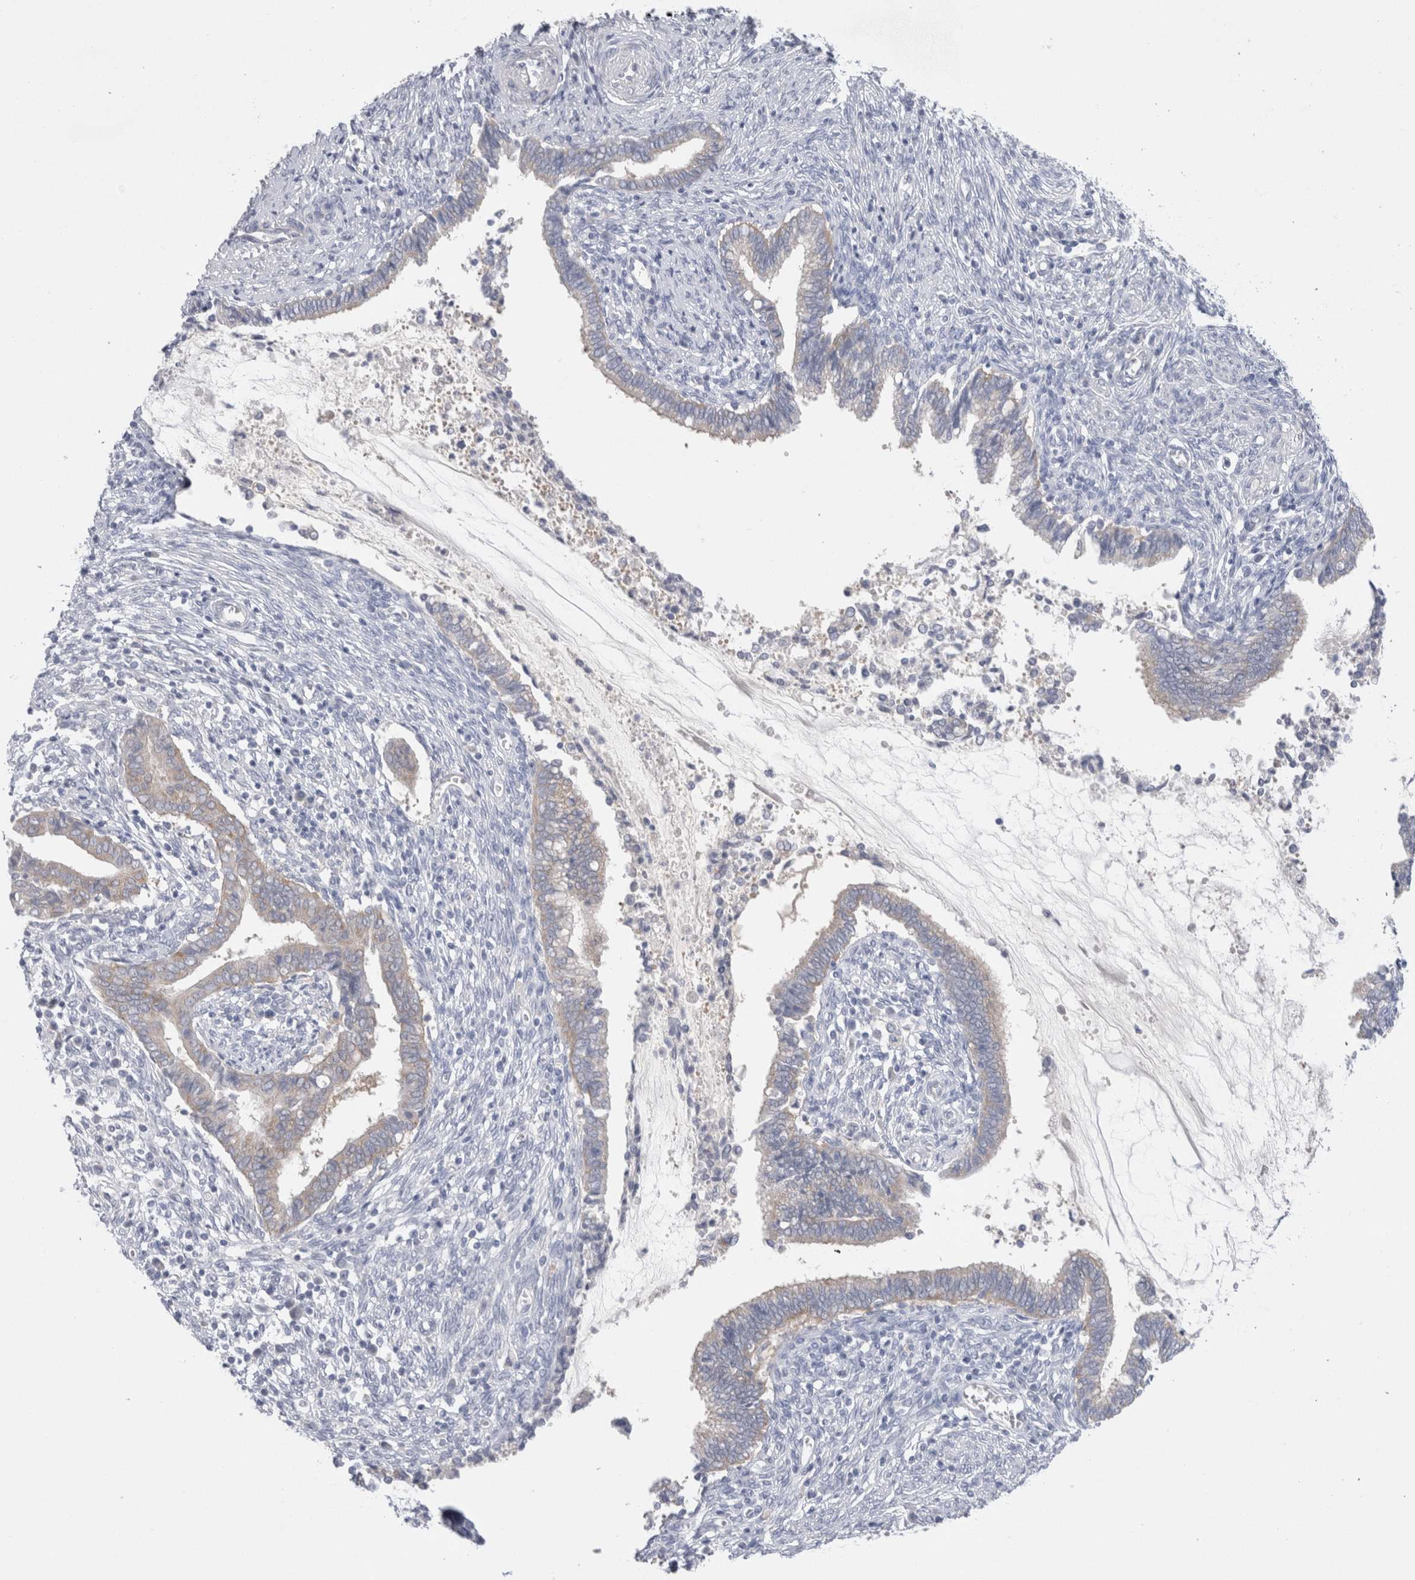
{"staining": {"intensity": "weak", "quantity": "<25%", "location": "cytoplasmic/membranous"}, "tissue": "cervical cancer", "cell_type": "Tumor cells", "image_type": "cancer", "snomed": [{"axis": "morphology", "description": "Adenocarcinoma, NOS"}, {"axis": "topography", "description": "Cervix"}], "caption": "An immunohistochemistry (IHC) histopathology image of cervical cancer is shown. There is no staining in tumor cells of cervical cancer.", "gene": "WIPF2", "patient": {"sex": "female", "age": 44}}